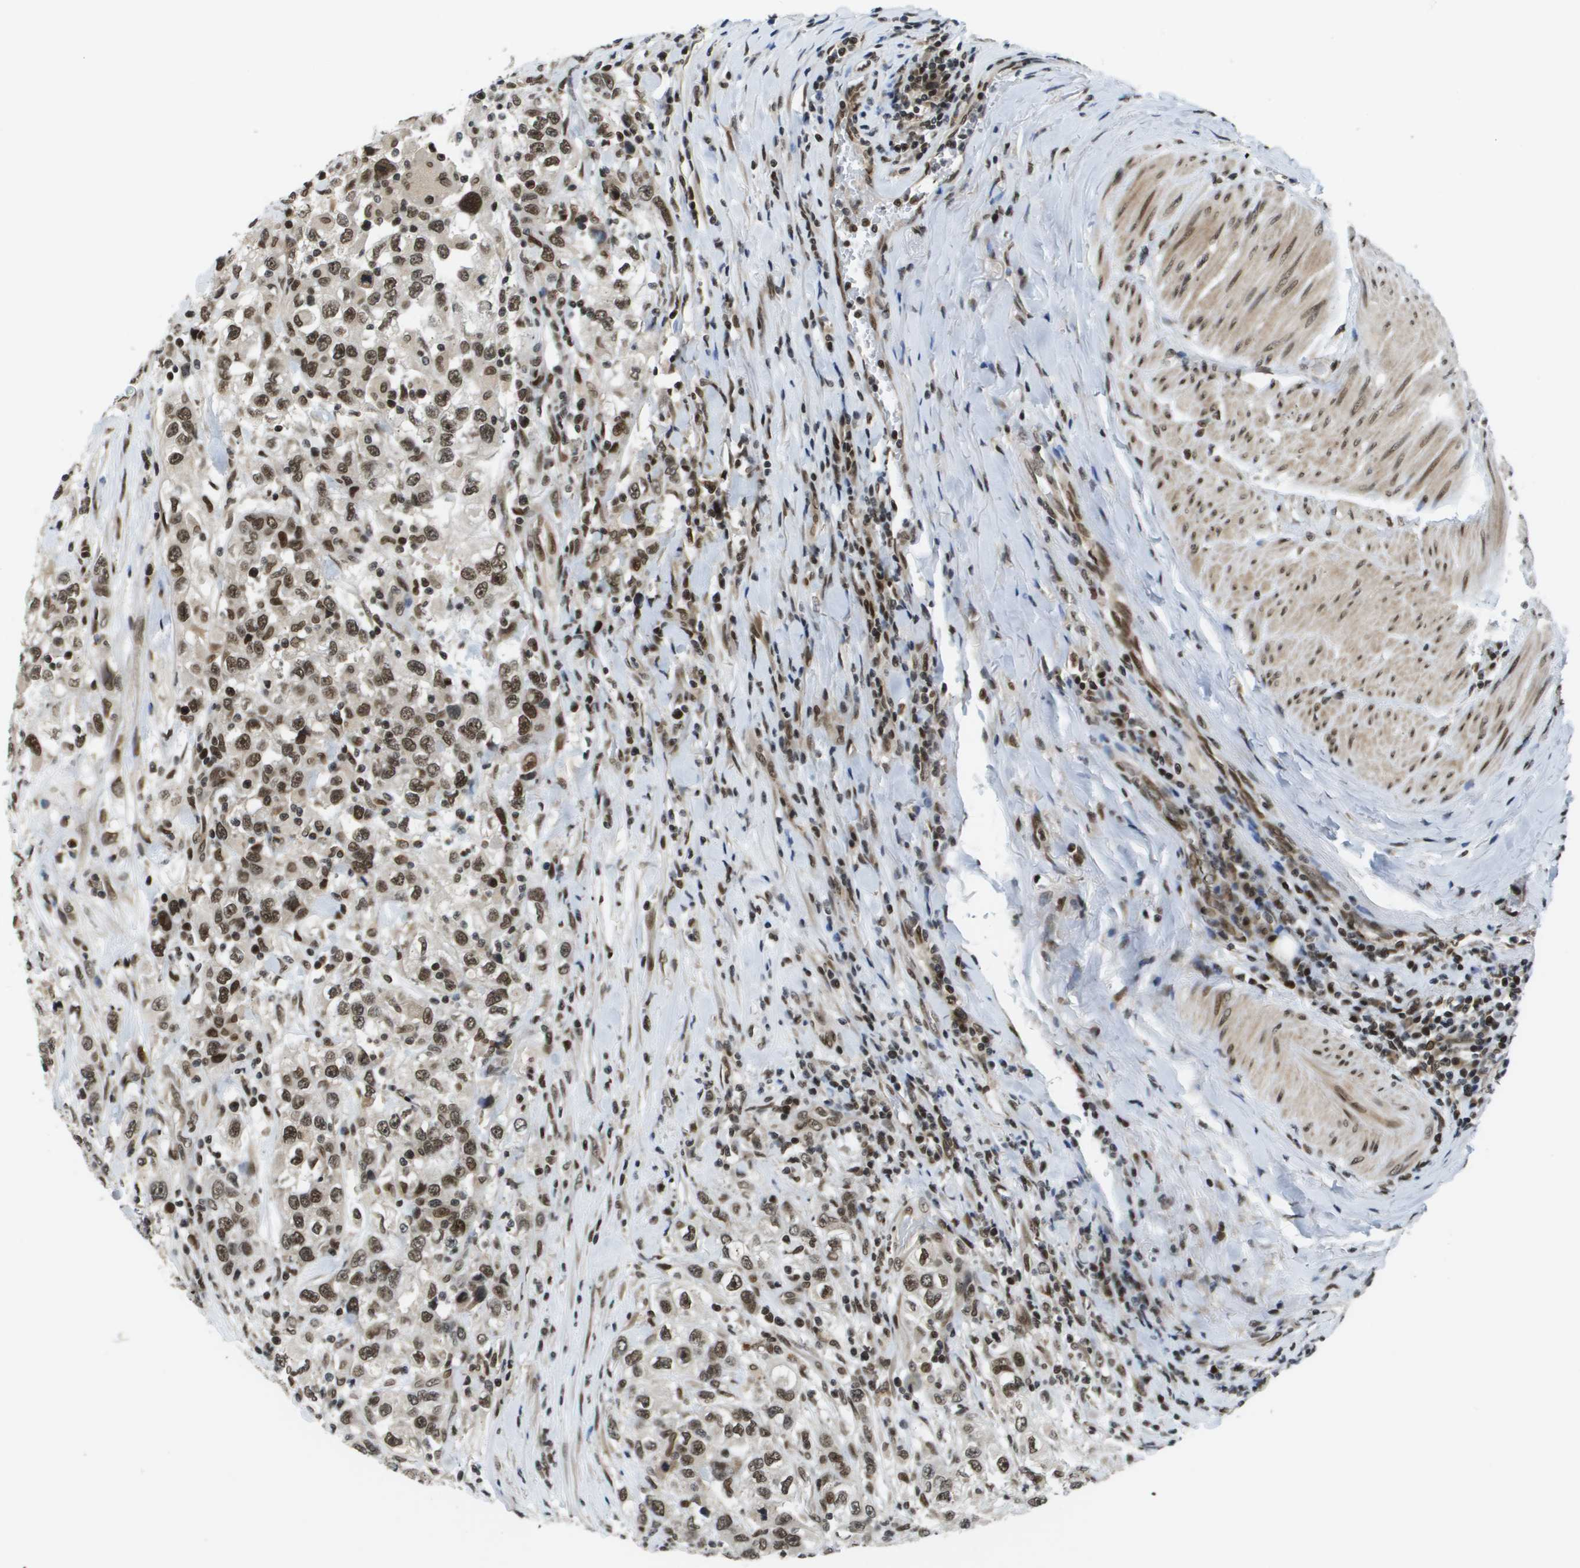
{"staining": {"intensity": "moderate", "quantity": ">75%", "location": "nuclear"}, "tissue": "urothelial cancer", "cell_type": "Tumor cells", "image_type": "cancer", "snomed": [{"axis": "morphology", "description": "Urothelial carcinoma, High grade"}, {"axis": "topography", "description": "Urinary bladder"}], "caption": "This is an image of immunohistochemistry (IHC) staining of high-grade urothelial carcinoma, which shows moderate expression in the nuclear of tumor cells.", "gene": "RECQL4", "patient": {"sex": "female", "age": 80}}